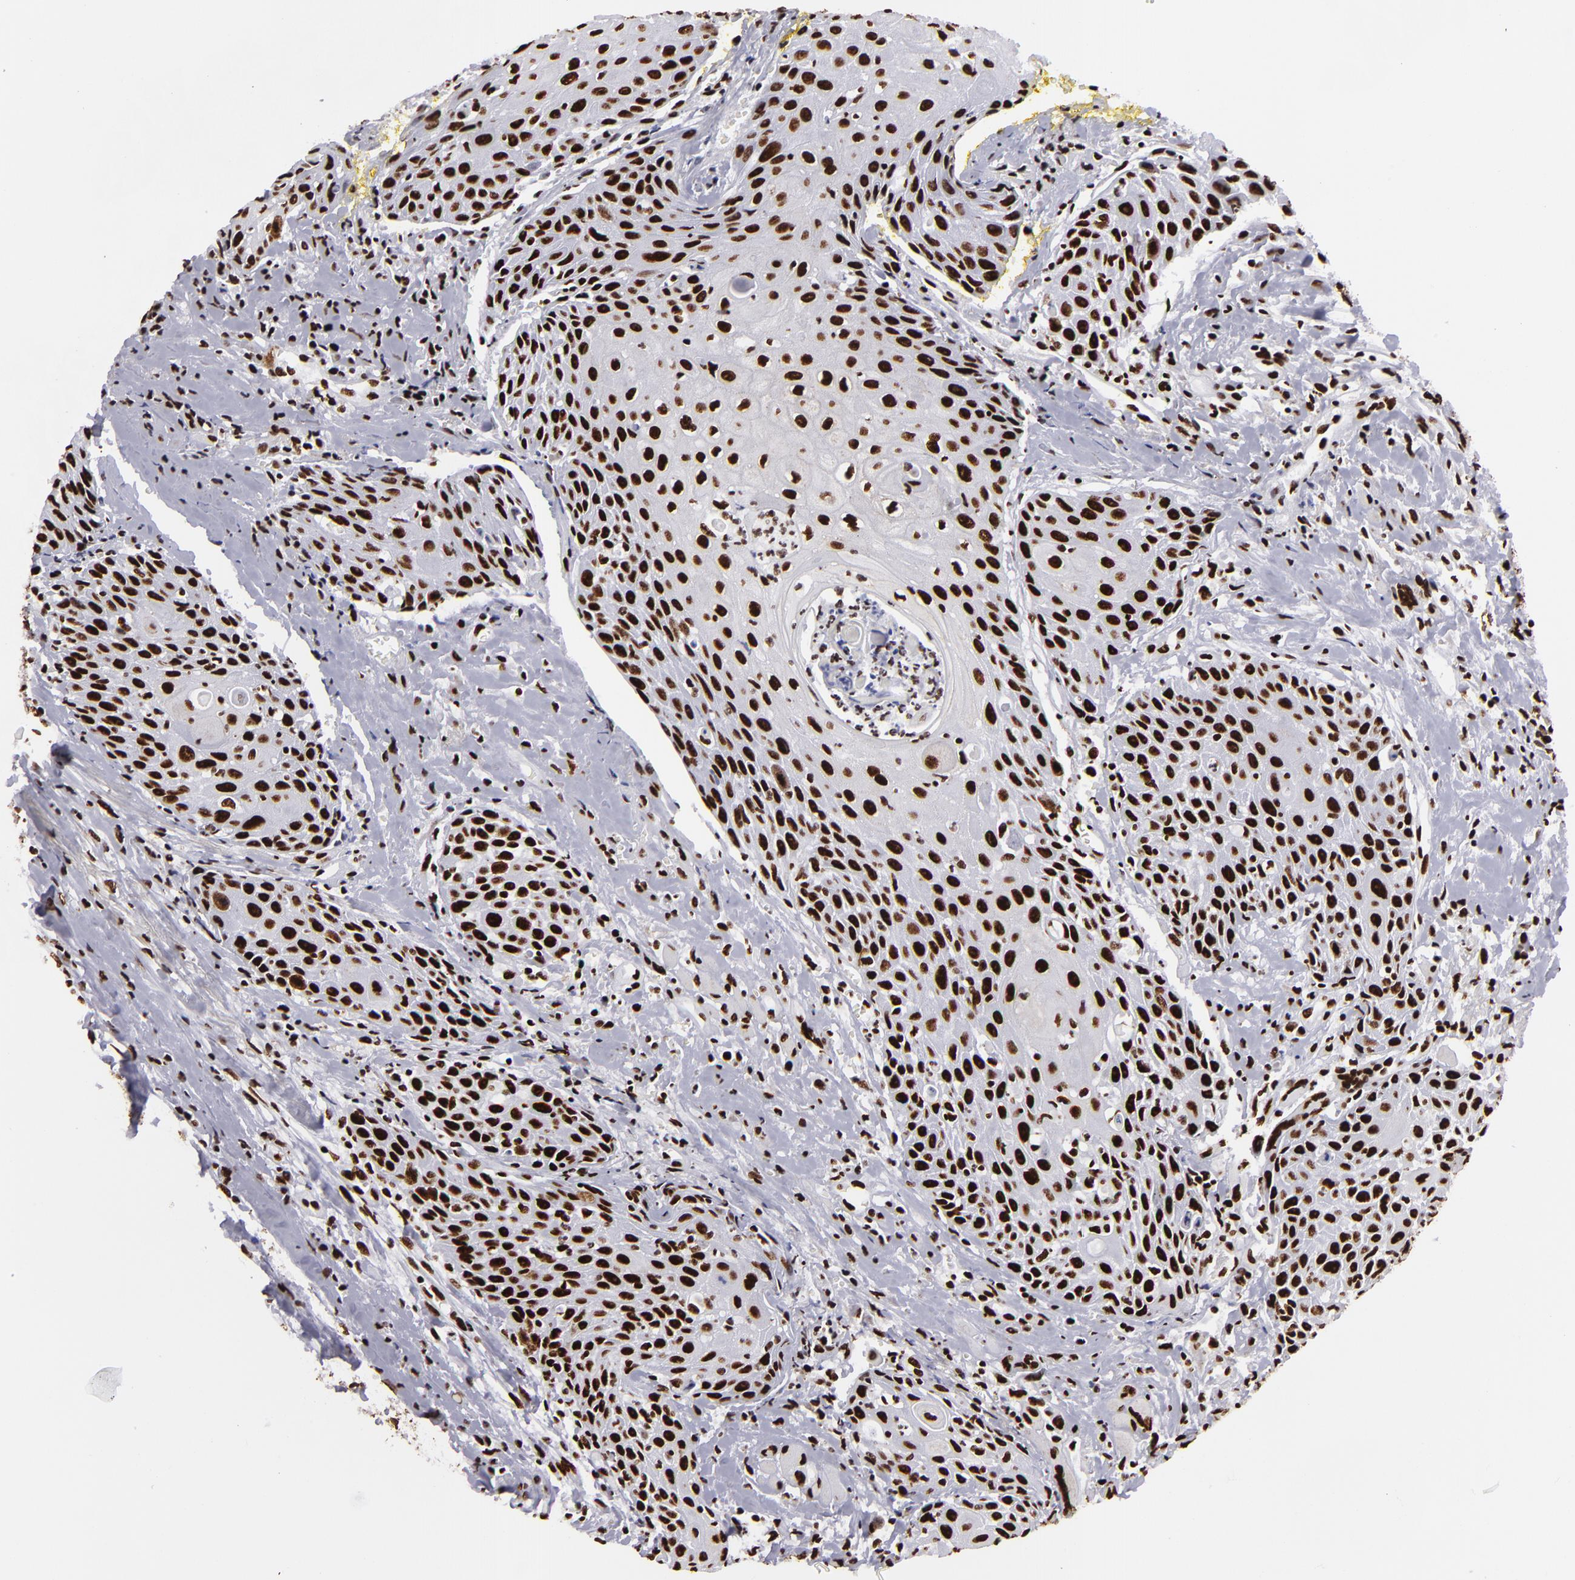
{"staining": {"intensity": "strong", "quantity": ">75%", "location": "nuclear"}, "tissue": "head and neck cancer", "cell_type": "Tumor cells", "image_type": "cancer", "snomed": [{"axis": "morphology", "description": "Squamous cell carcinoma, NOS"}, {"axis": "topography", "description": "Oral tissue"}, {"axis": "topography", "description": "Head-Neck"}], "caption": "Human head and neck cancer (squamous cell carcinoma) stained for a protein (brown) reveals strong nuclear positive expression in about >75% of tumor cells.", "gene": "SAFB", "patient": {"sex": "female", "age": 82}}